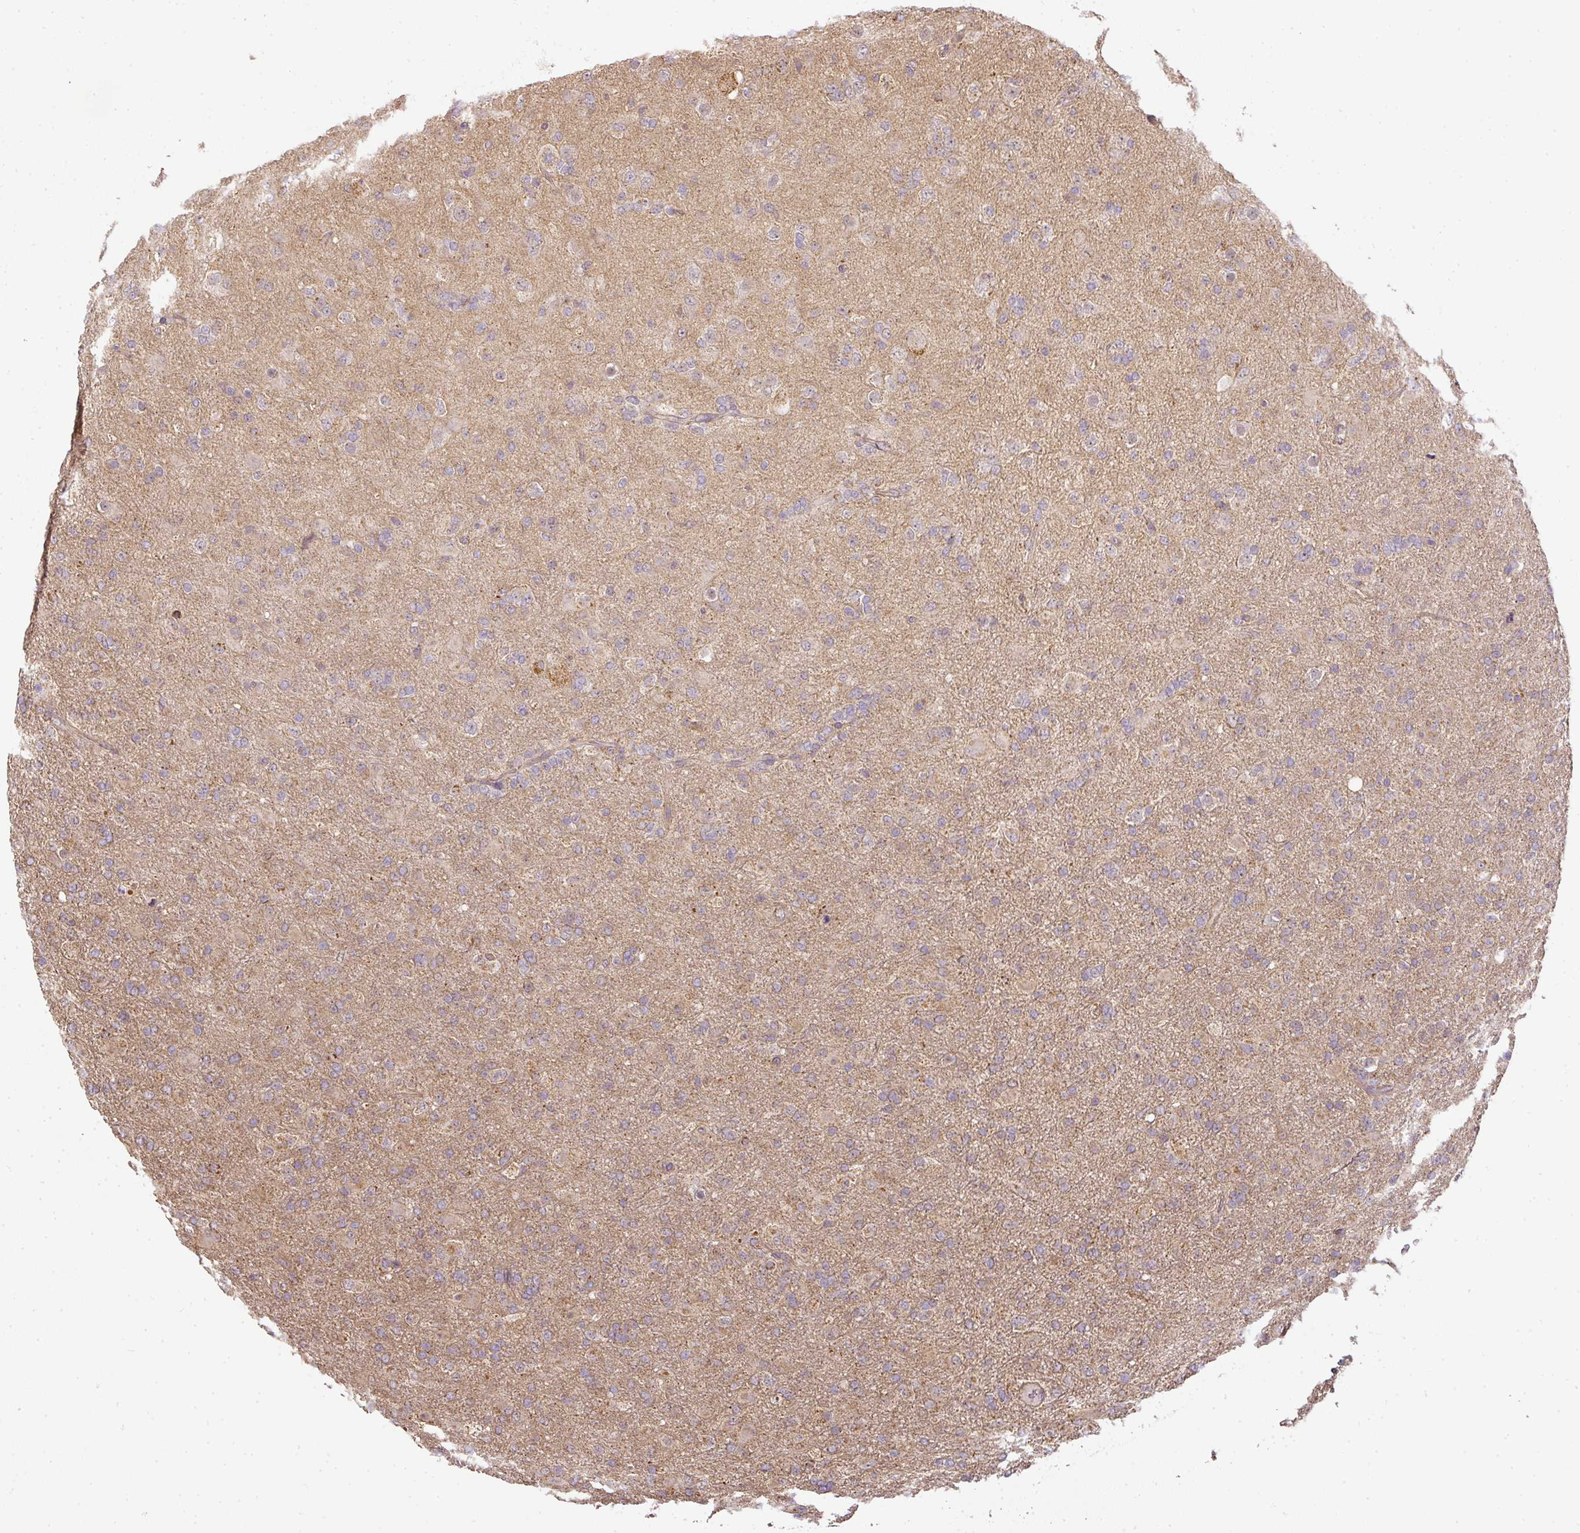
{"staining": {"intensity": "moderate", "quantity": "<25%", "location": "cytoplasmic/membranous"}, "tissue": "glioma", "cell_type": "Tumor cells", "image_type": "cancer", "snomed": [{"axis": "morphology", "description": "Glioma, malignant, Low grade"}, {"axis": "topography", "description": "Brain"}], "caption": "Human malignant low-grade glioma stained with a protein marker shows moderate staining in tumor cells.", "gene": "MYOM2", "patient": {"sex": "male", "age": 65}}